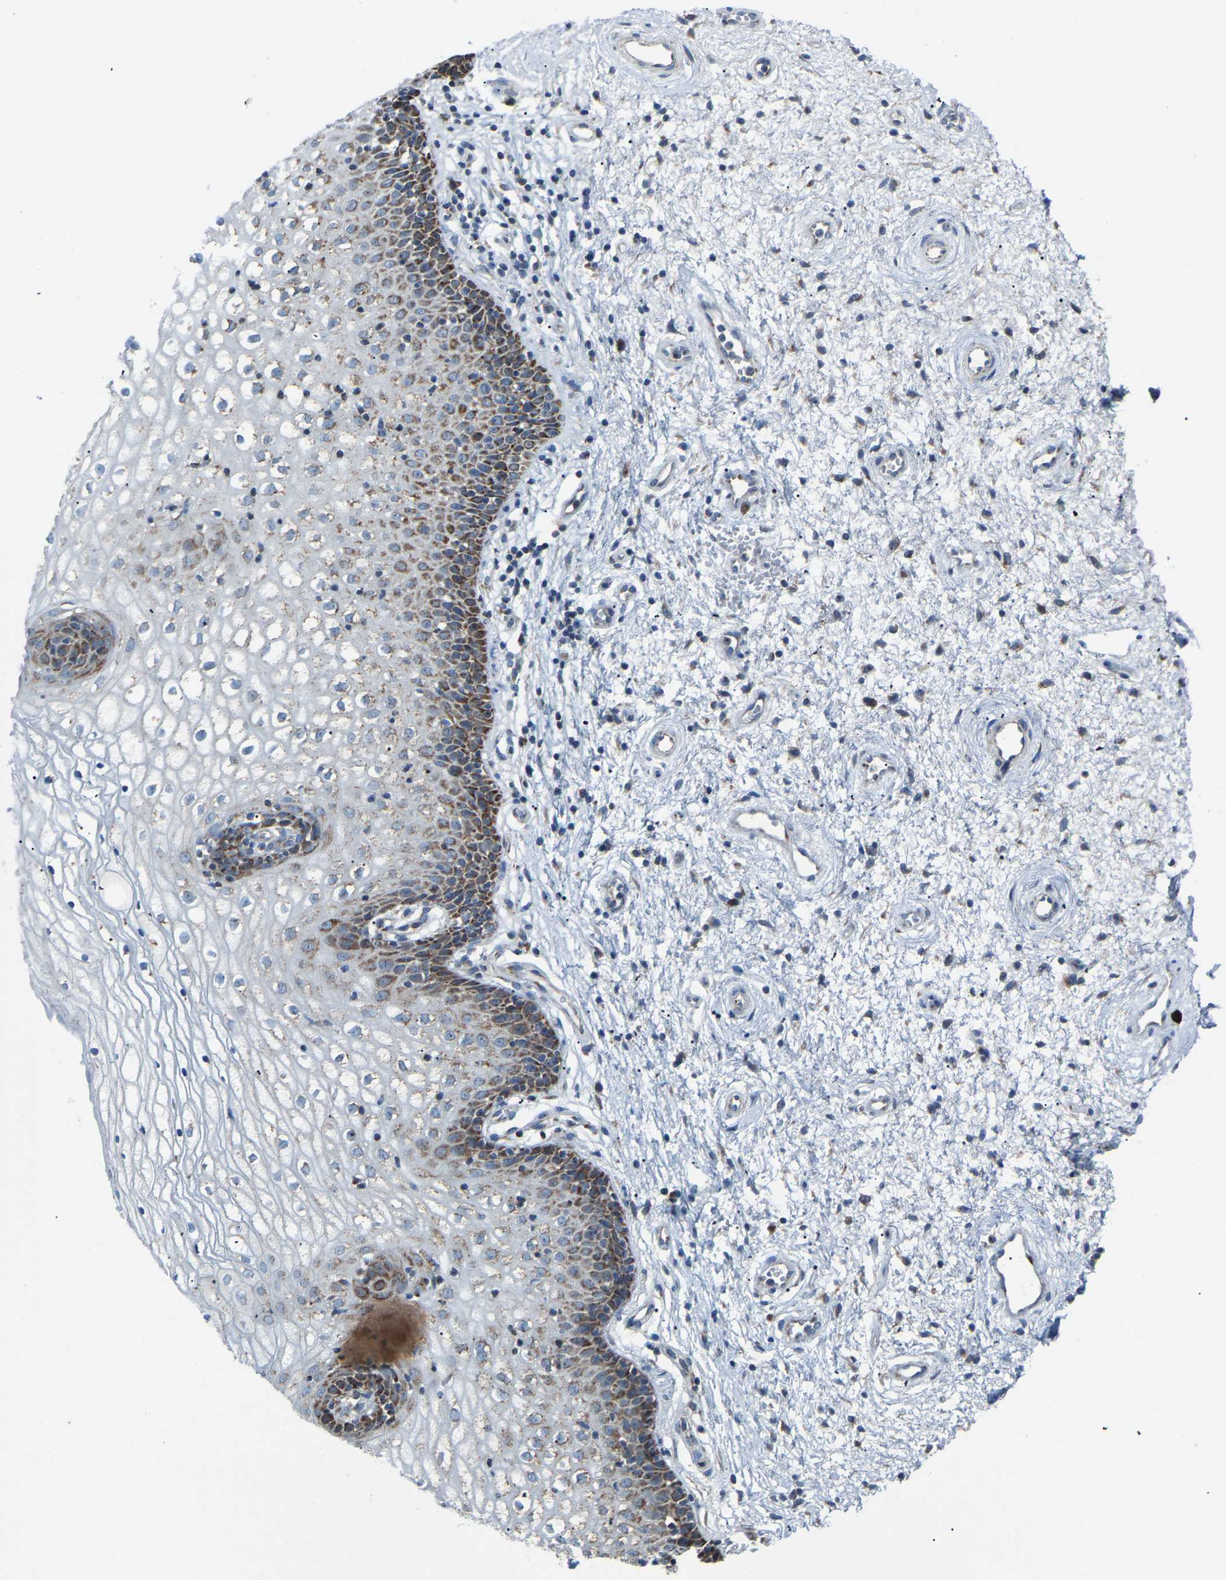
{"staining": {"intensity": "moderate", "quantity": "<25%", "location": "cytoplasmic/membranous"}, "tissue": "vagina", "cell_type": "Squamous epithelial cells", "image_type": "normal", "snomed": [{"axis": "morphology", "description": "Normal tissue, NOS"}, {"axis": "topography", "description": "Vagina"}], "caption": "Squamous epithelial cells exhibit low levels of moderate cytoplasmic/membranous expression in about <25% of cells in benign vagina. The protein of interest is shown in brown color, while the nuclei are stained blue.", "gene": "CANT1", "patient": {"sex": "female", "age": 34}}